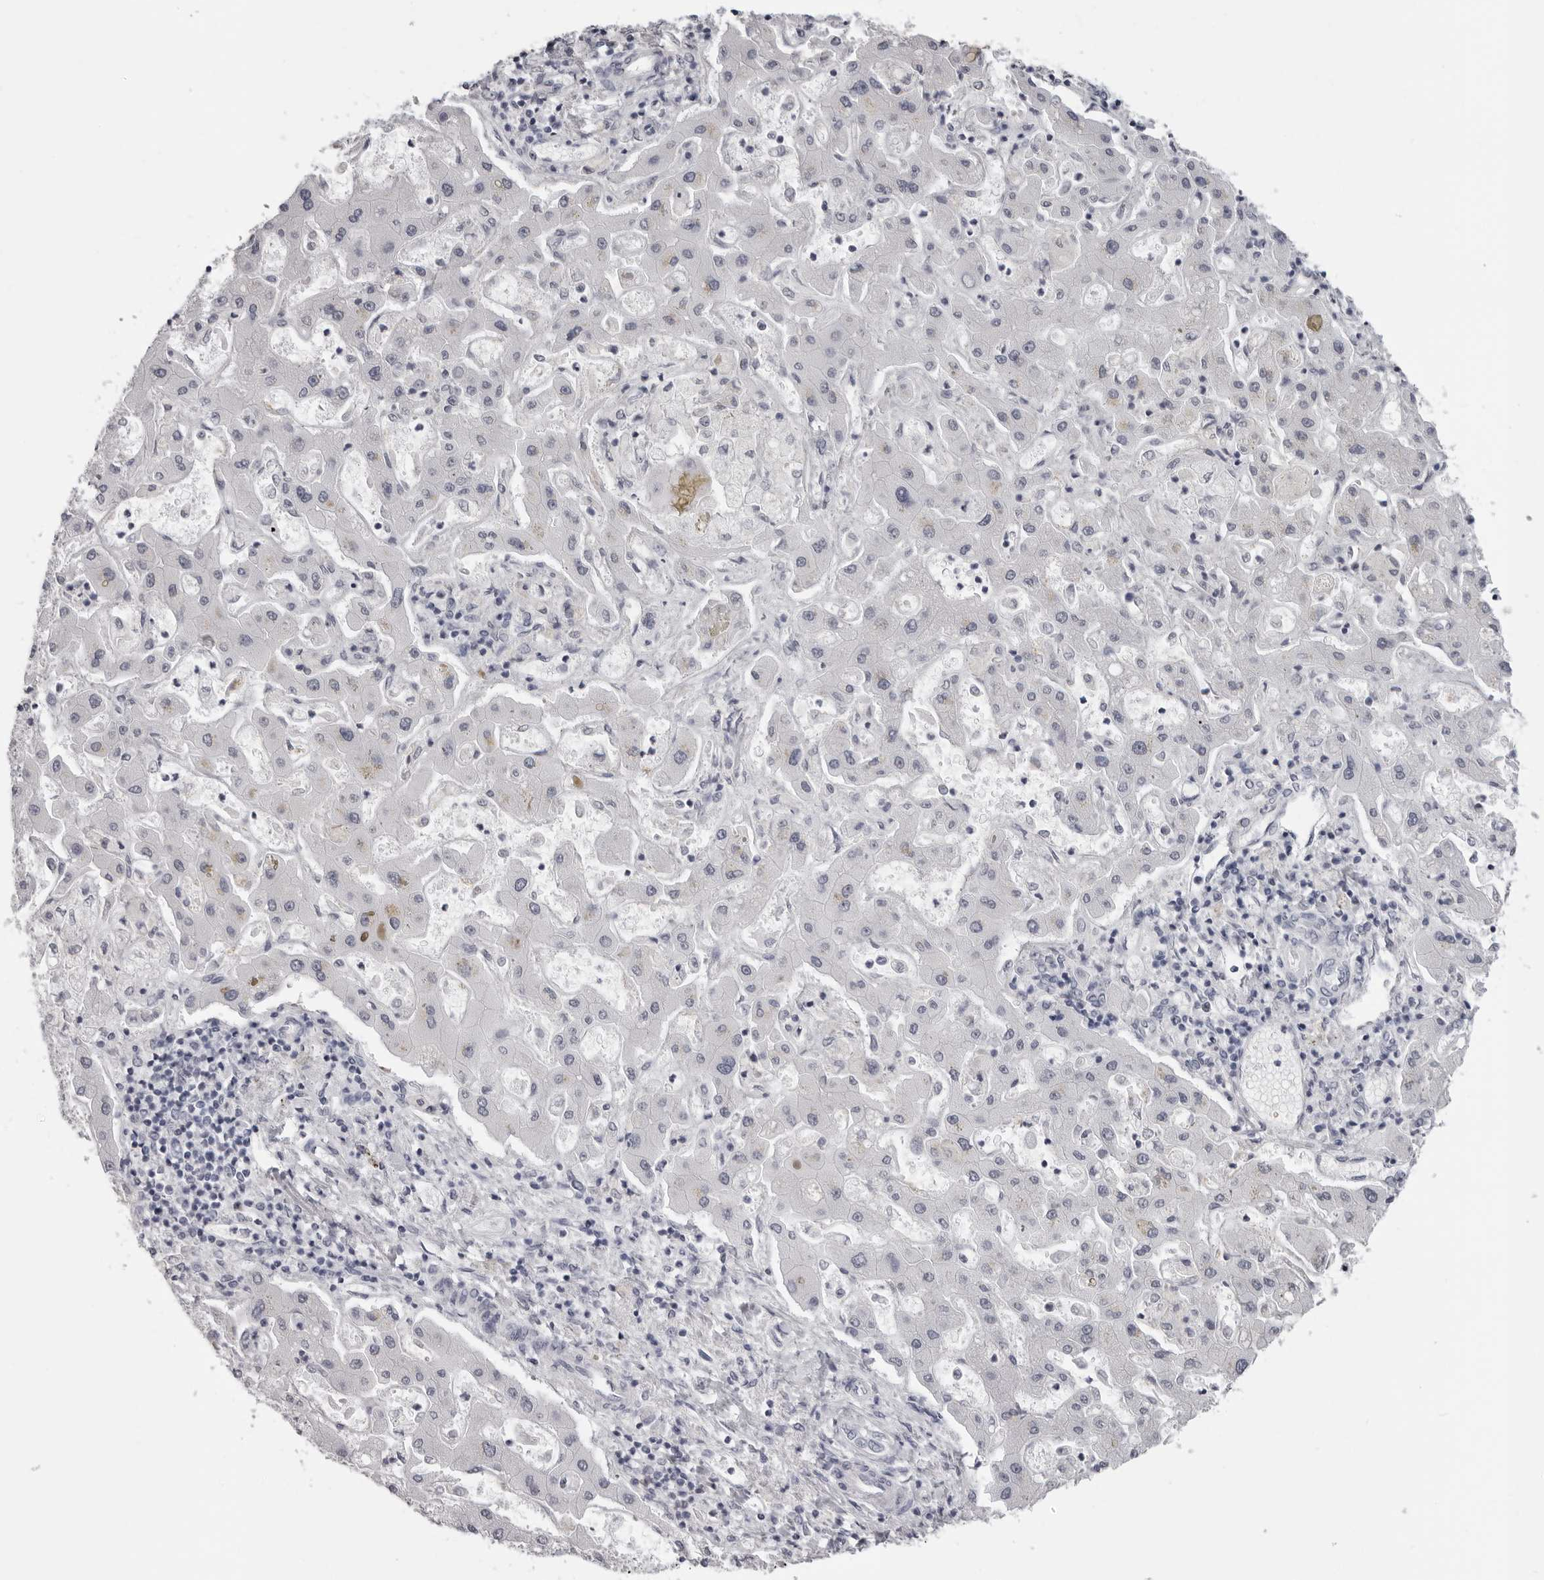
{"staining": {"intensity": "negative", "quantity": "none", "location": "none"}, "tissue": "liver cancer", "cell_type": "Tumor cells", "image_type": "cancer", "snomed": [{"axis": "morphology", "description": "Cholangiocarcinoma"}, {"axis": "topography", "description": "Liver"}], "caption": "Liver cancer stained for a protein using immunohistochemistry demonstrates no positivity tumor cells.", "gene": "DNALI1", "patient": {"sex": "male", "age": 50}}